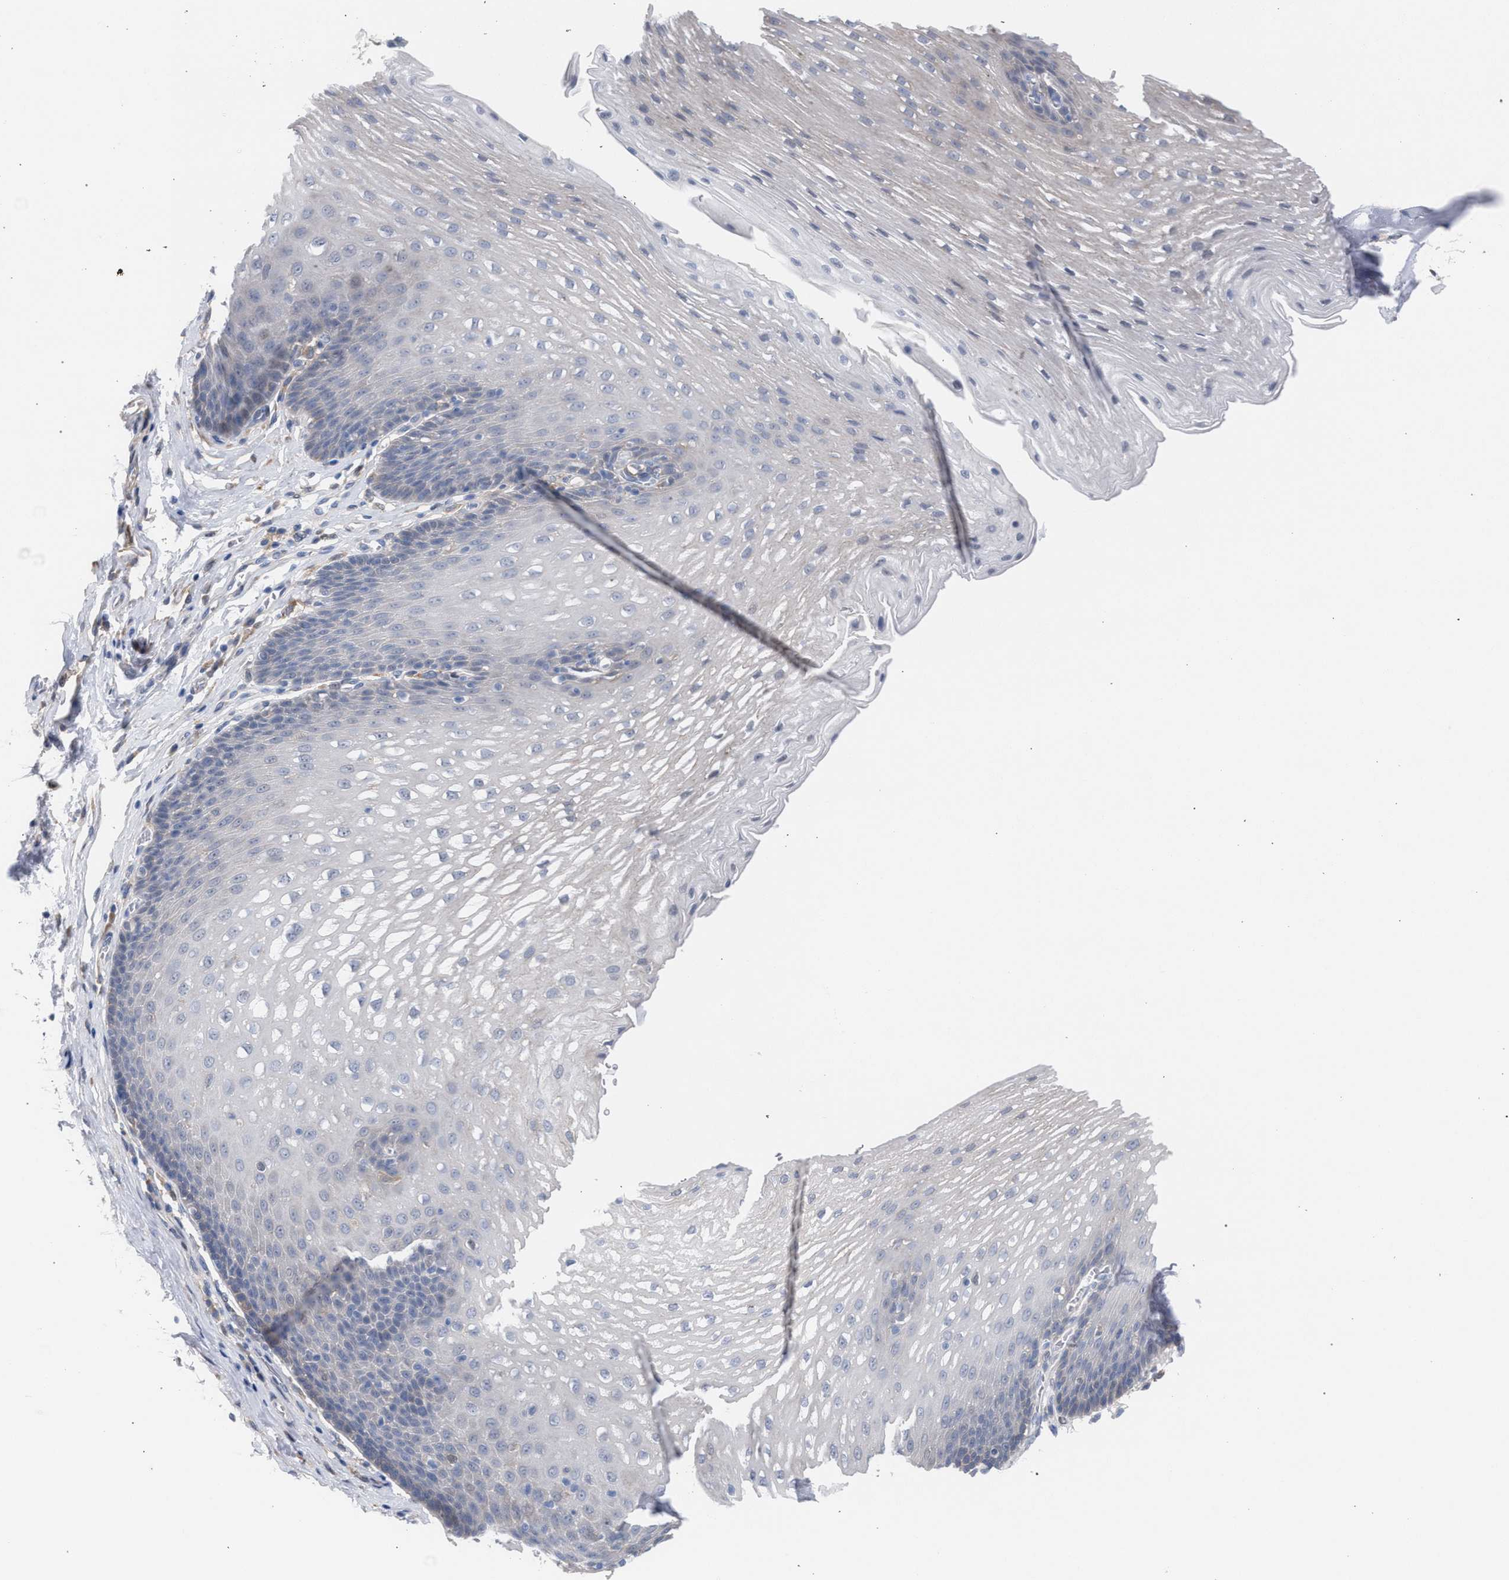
{"staining": {"intensity": "negative", "quantity": "none", "location": "none"}, "tissue": "esophagus", "cell_type": "Squamous epithelial cells", "image_type": "normal", "snomed": [{"axis": "morphology", "description": "Normal tissue, NOS"}, {"axis": "topography", "description": "Esophagus"}], "caption": "Photomicrograph shows no protein expression in squamous epithelial cells of benign esophagus.", "gene": "FHOD3", "patient": {"sex": "male", "age": 48}}